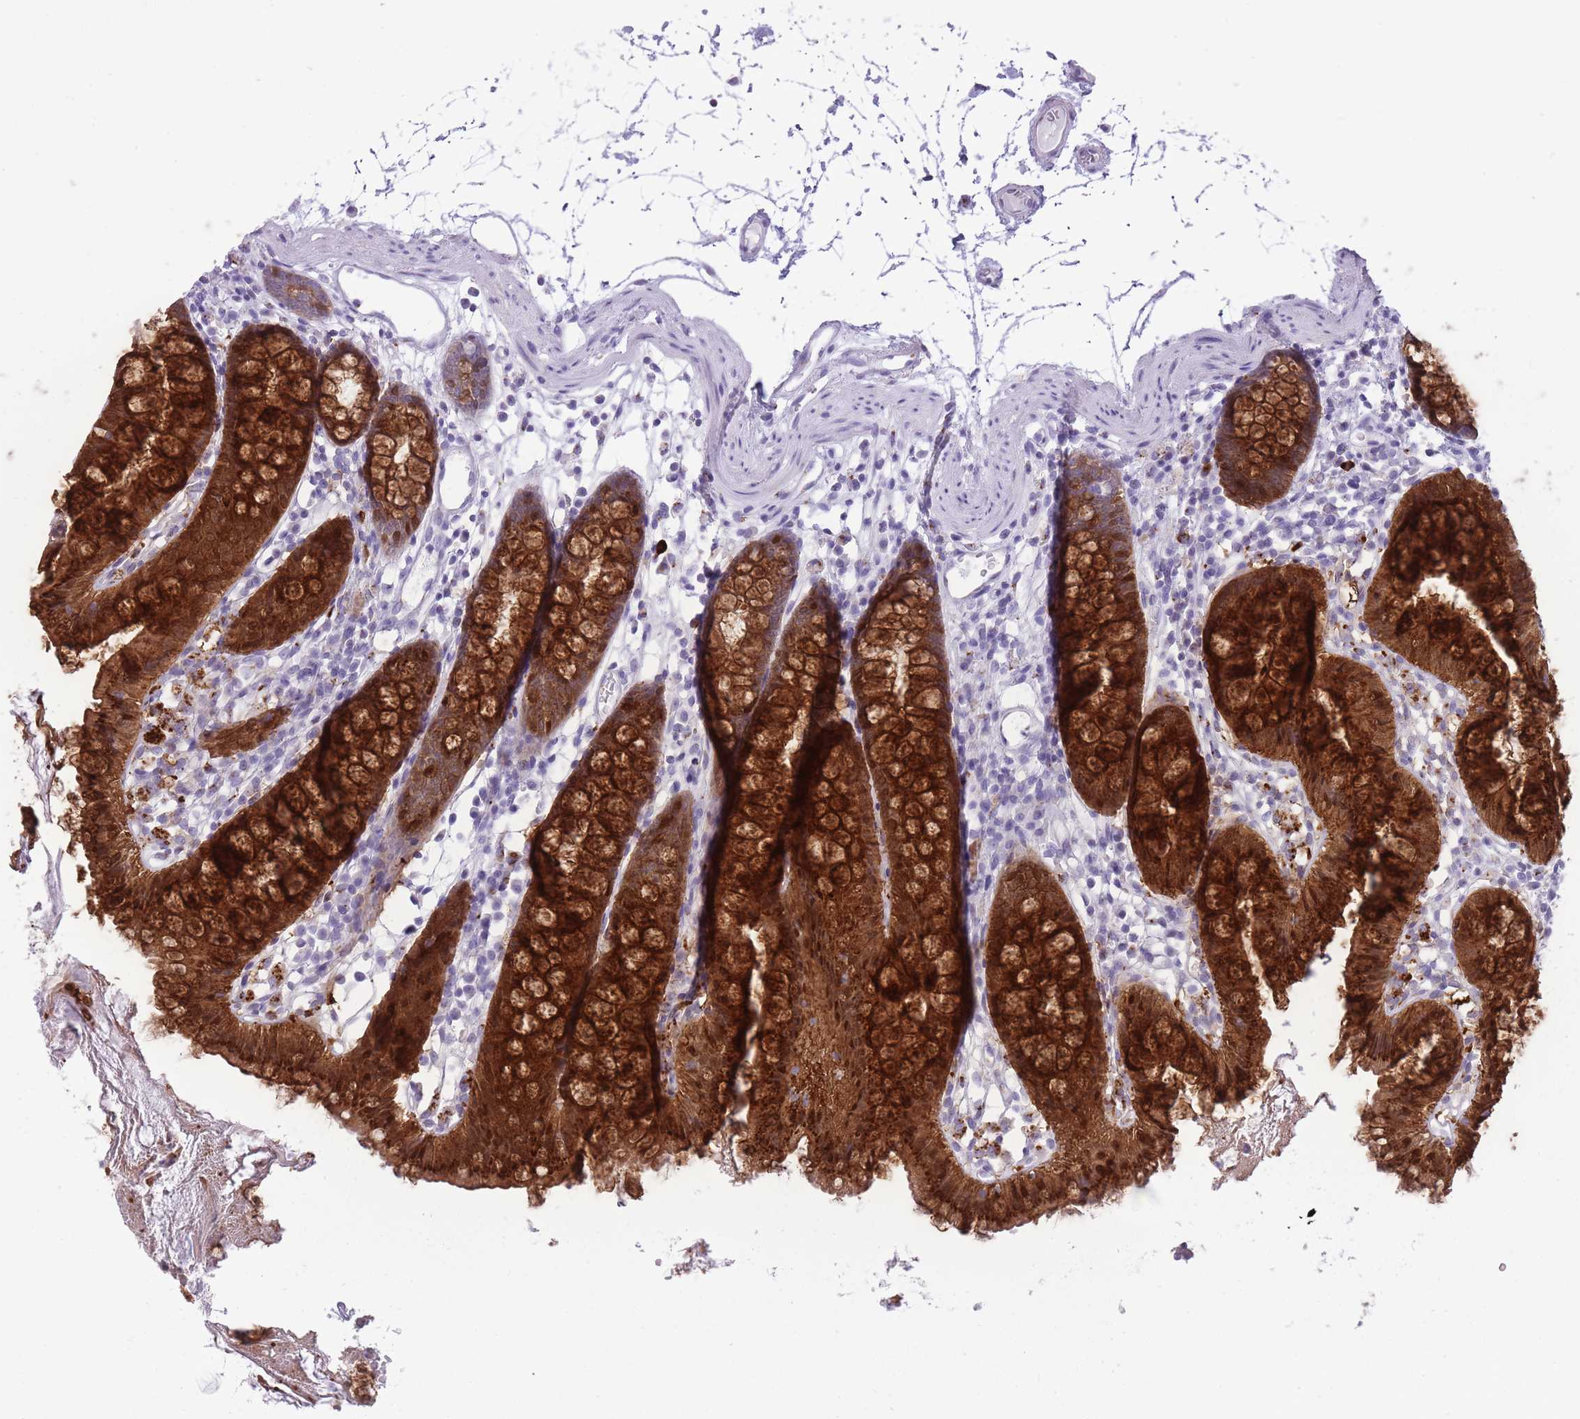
{"staining": {"intensity": "negative", "quantity": "none", "location": "none"}, "tissue": "colon", "cell_type": "Endothelial cells", "image_type": "normal", "snomed": [{"axis": "morphology", "description": "Normal tissue, NOS"}, {"axis": "topography", "description": "Colon"}], "caption": "Colon stained for a protein using IHC displays no expression endothelial cells.", "gene": "B4GALT2", "patient": {"sex": "female", "age": 84}}